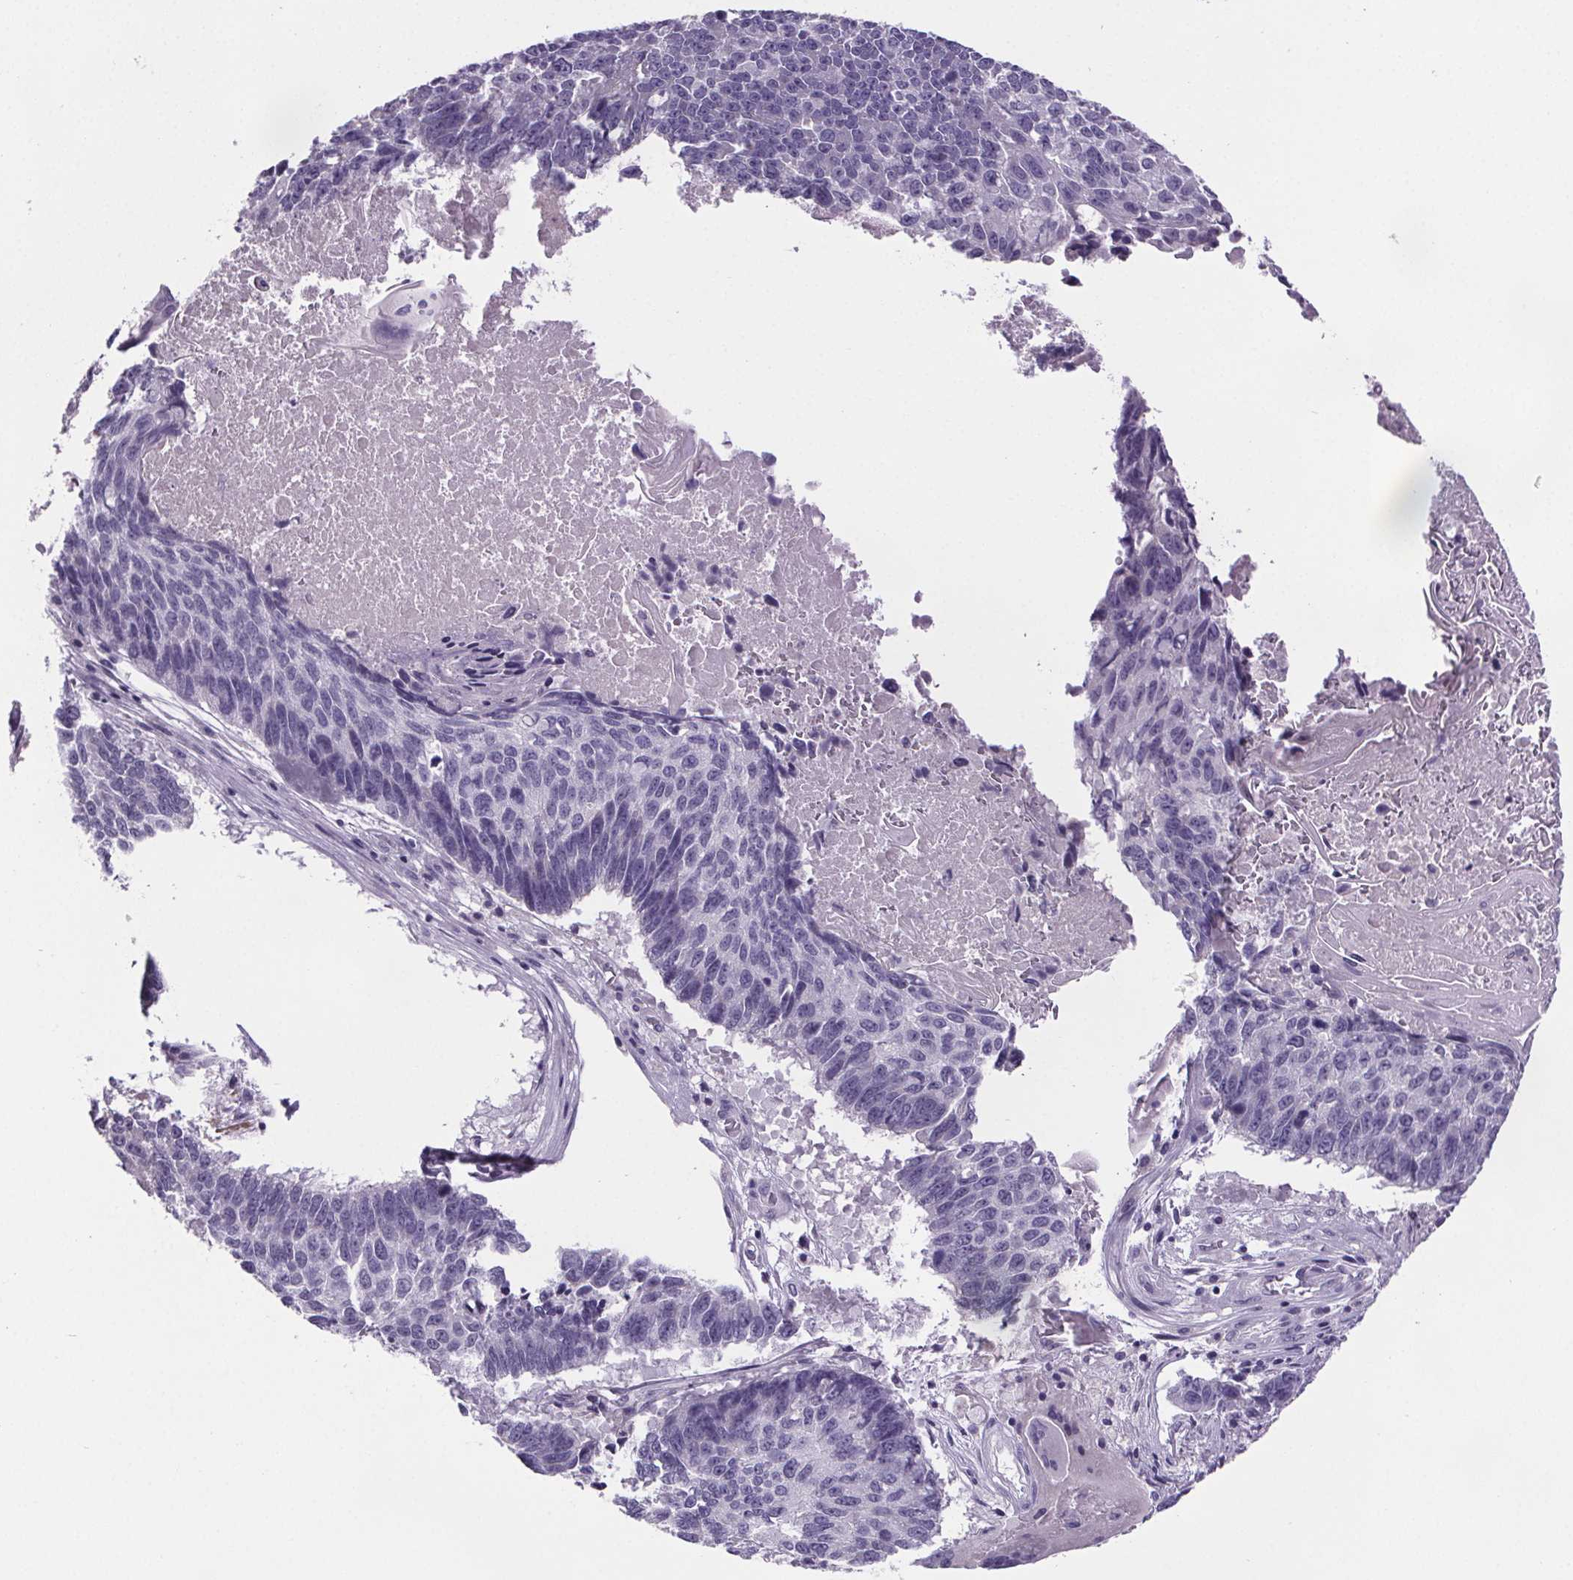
{"staining": {"intensity": "negative", "quantity": "none", "location": "none"}, "tissue": "lung cancer", "cell_type": "Tumor cells", "image_type": "cancer", "snomed": [{"axis": "morphology", "description": "Squamous cell carcinoma, NOS"}, {"axis": "topography", "description": "Lung"}], "caption": "Squamous cell carcinoma (lung) was stained to show a protein in brown. There is no significant positivity in tumor cells.", "gene": "CUBN", "patient": {"sex": "male", "age": 73}}